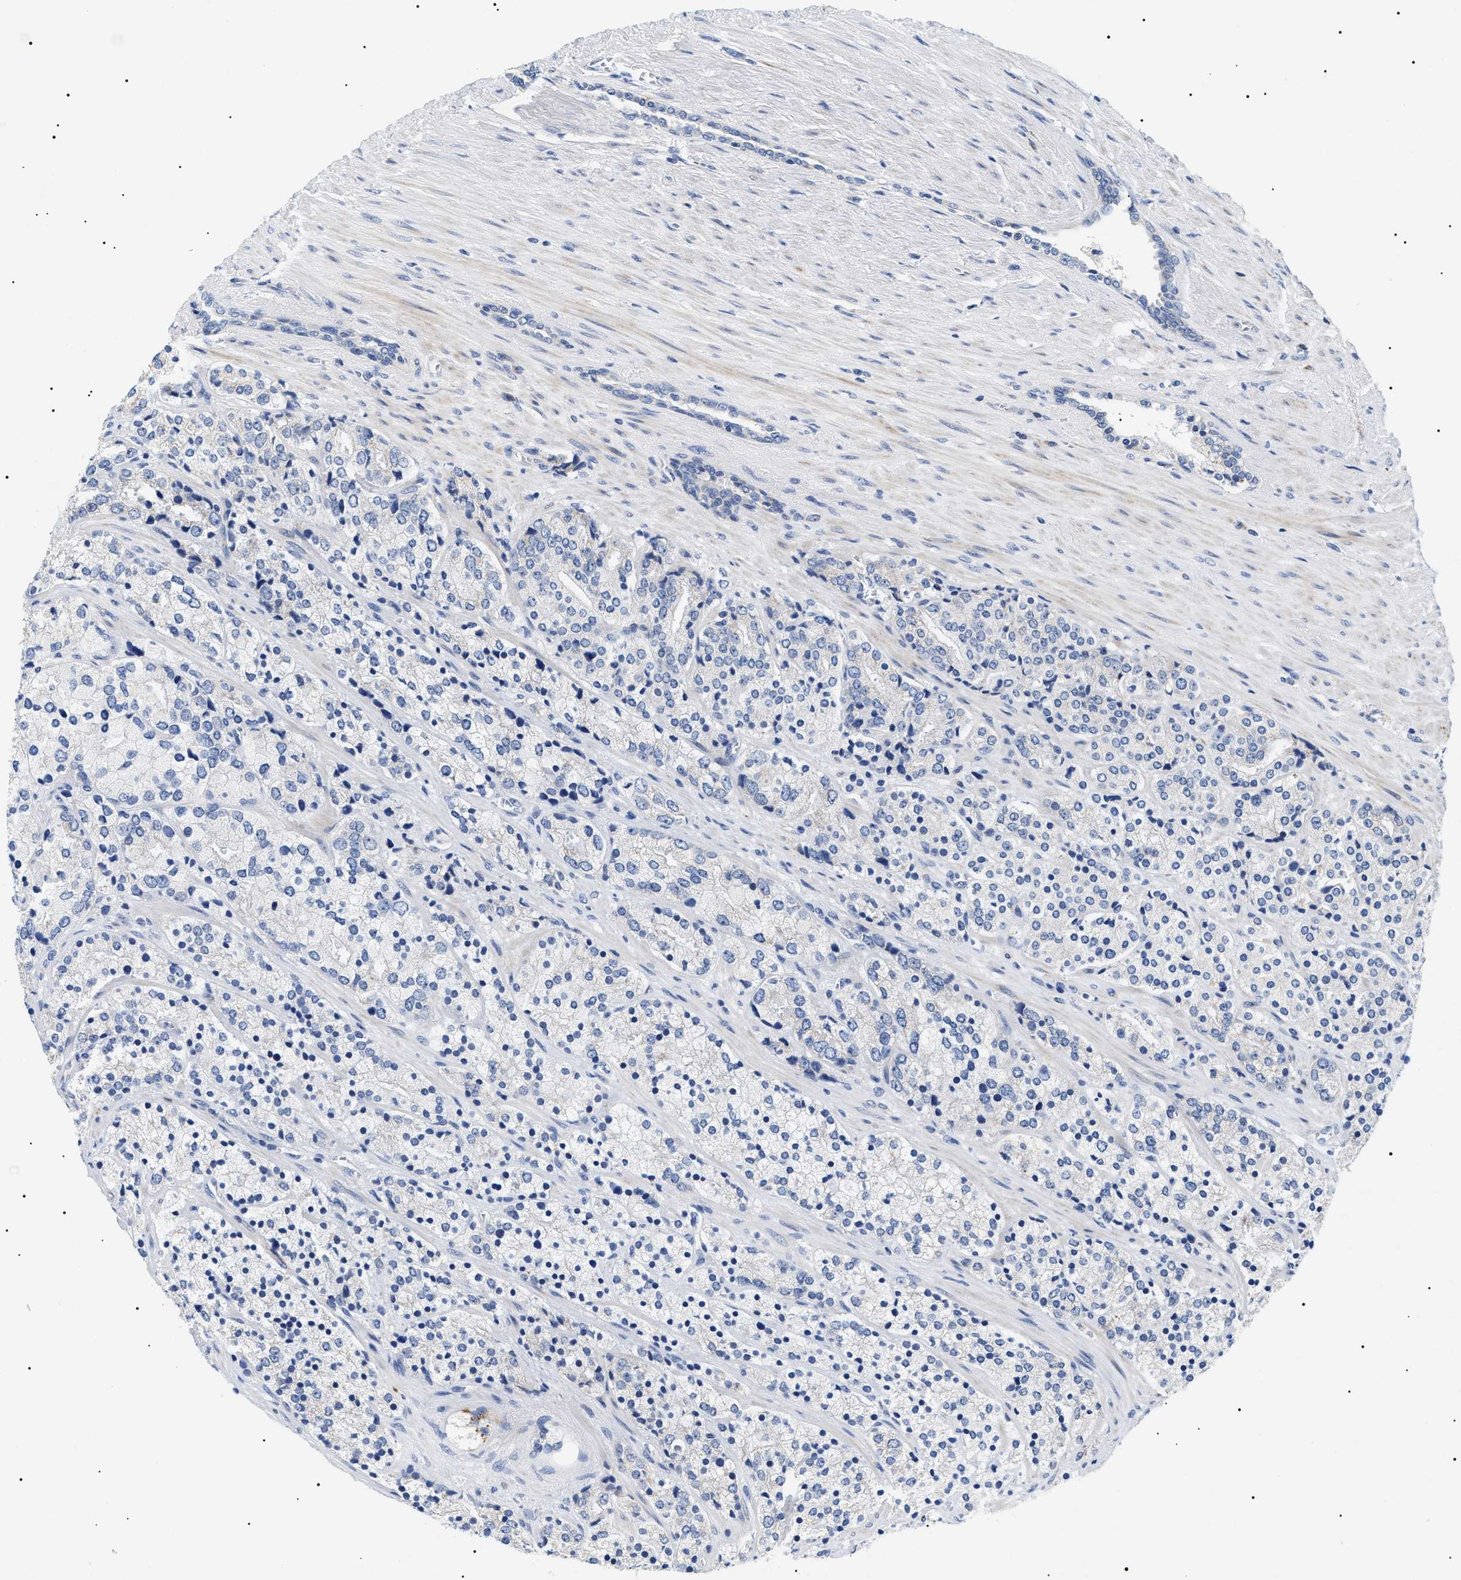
{"staining": {"intensity": "negative", "quantity": "none", "location": "none"}, "tissue": "prostate cancer", "cell_type": "Tumor cells", "image_type": "cancer", "snomed": [{"axis": "morphology", "description": "Adenocarcinoma, High grade"}, {"axis": "topography", "description": "Prostate"}], "caption": "Prostate cancer (adenocarcinoma (high-grade)) was stained to show a protein in brown. There is no significant positivity in tumor cells.", "gene": "TMEM222", "patient": {"sex": "male", "age": 71}}